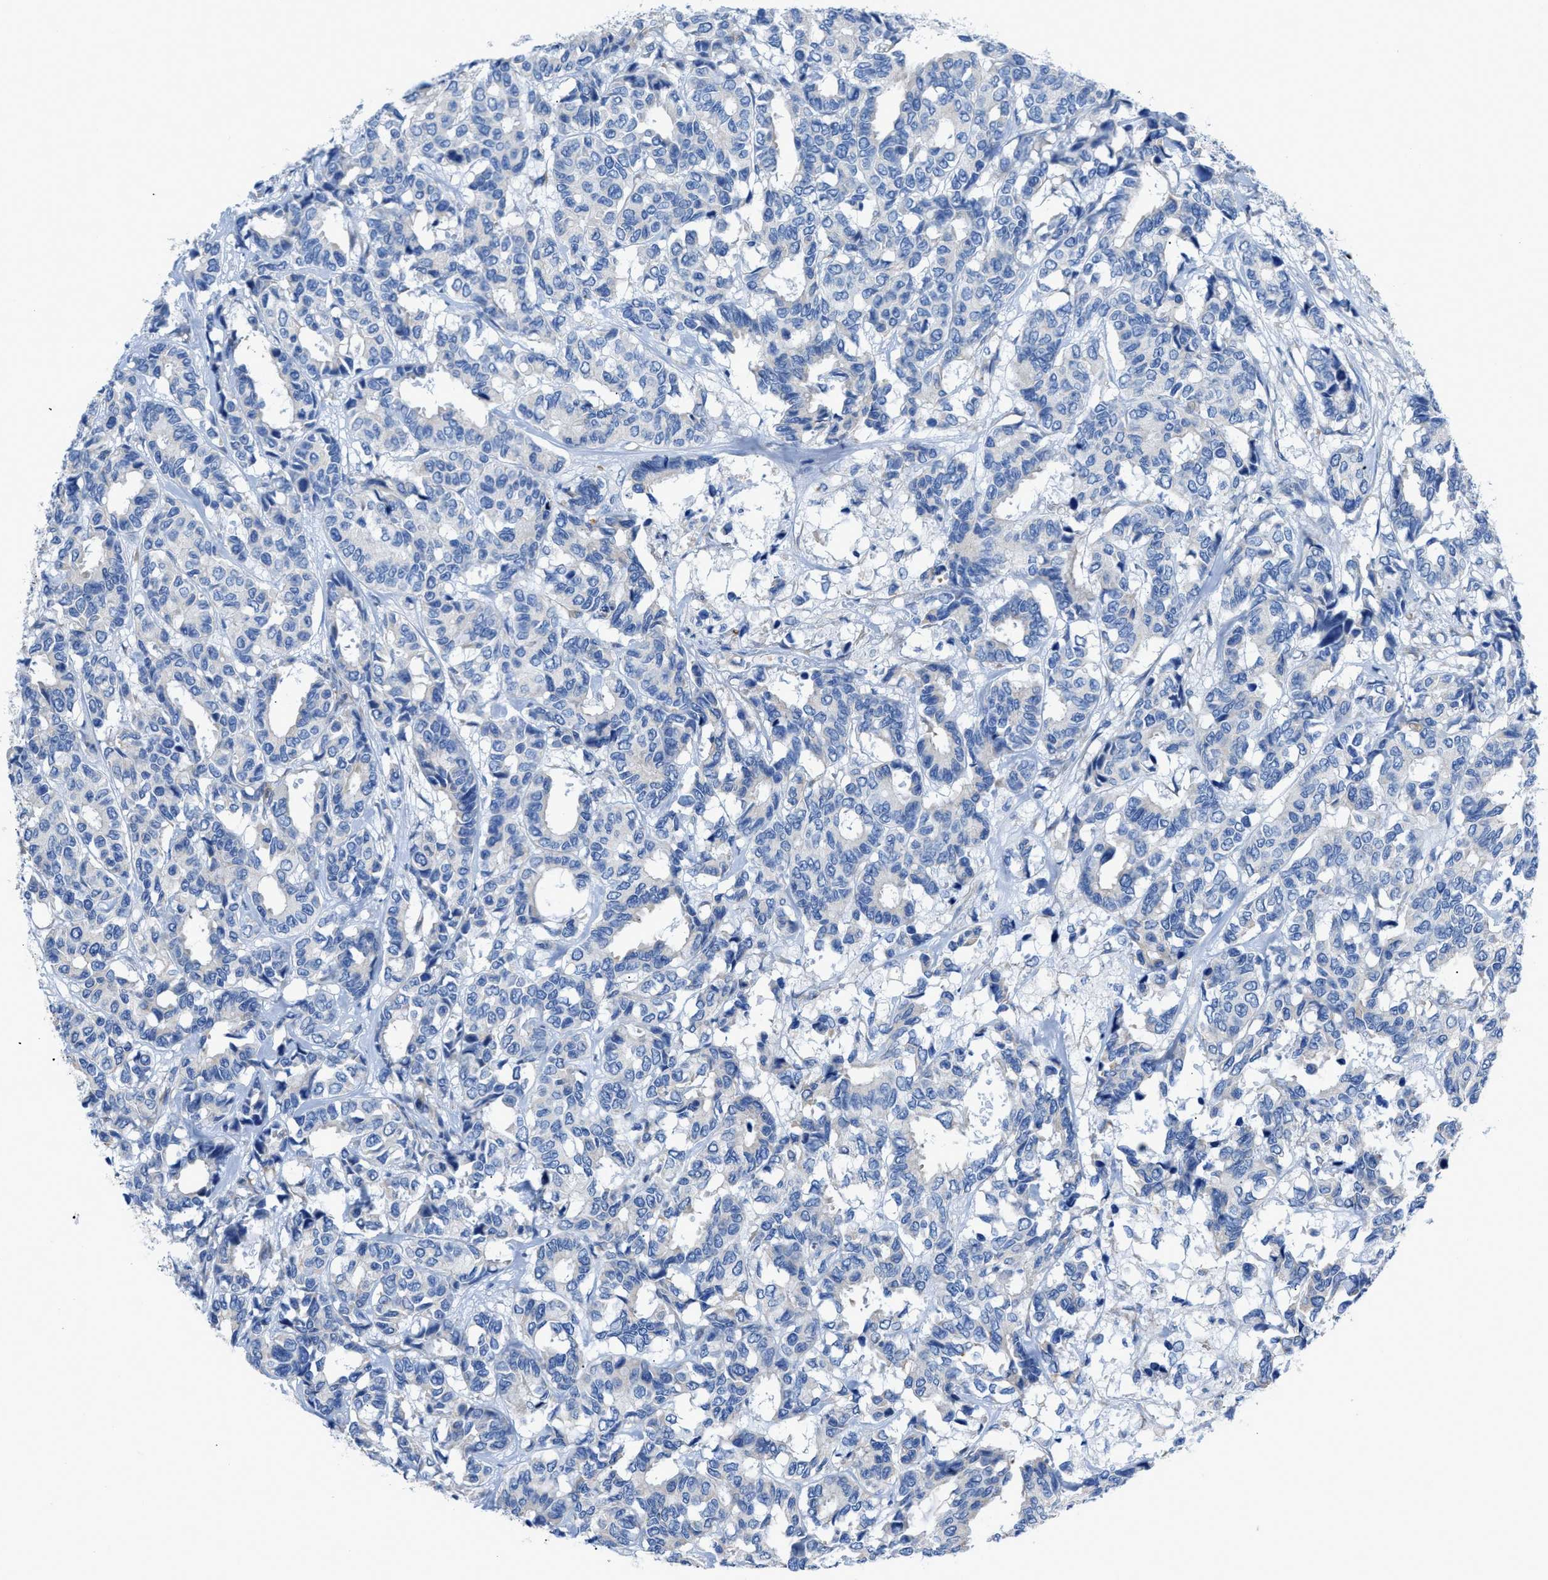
{"staining": {"intensity": "negative", "quantity": "none", "location": "none"}, "tissue": "breast cancer", "cell_type": "Tumor cells", "image_type": "cancer", "snomed": [{"axis": "morphology", "description": "Duct carcinoma"}, {"axis": "topography", "description": "Breast"}], "caption": "IHC image of neoplastic tissue: human breast infiltrating ductal carcinoma stained with DAB (3,3'-diaminobenzidine) demonstrates no significant protein expression in tumor cells.", "gene": "ITPR1", "patient": {"sex": "female", "age": 87}}